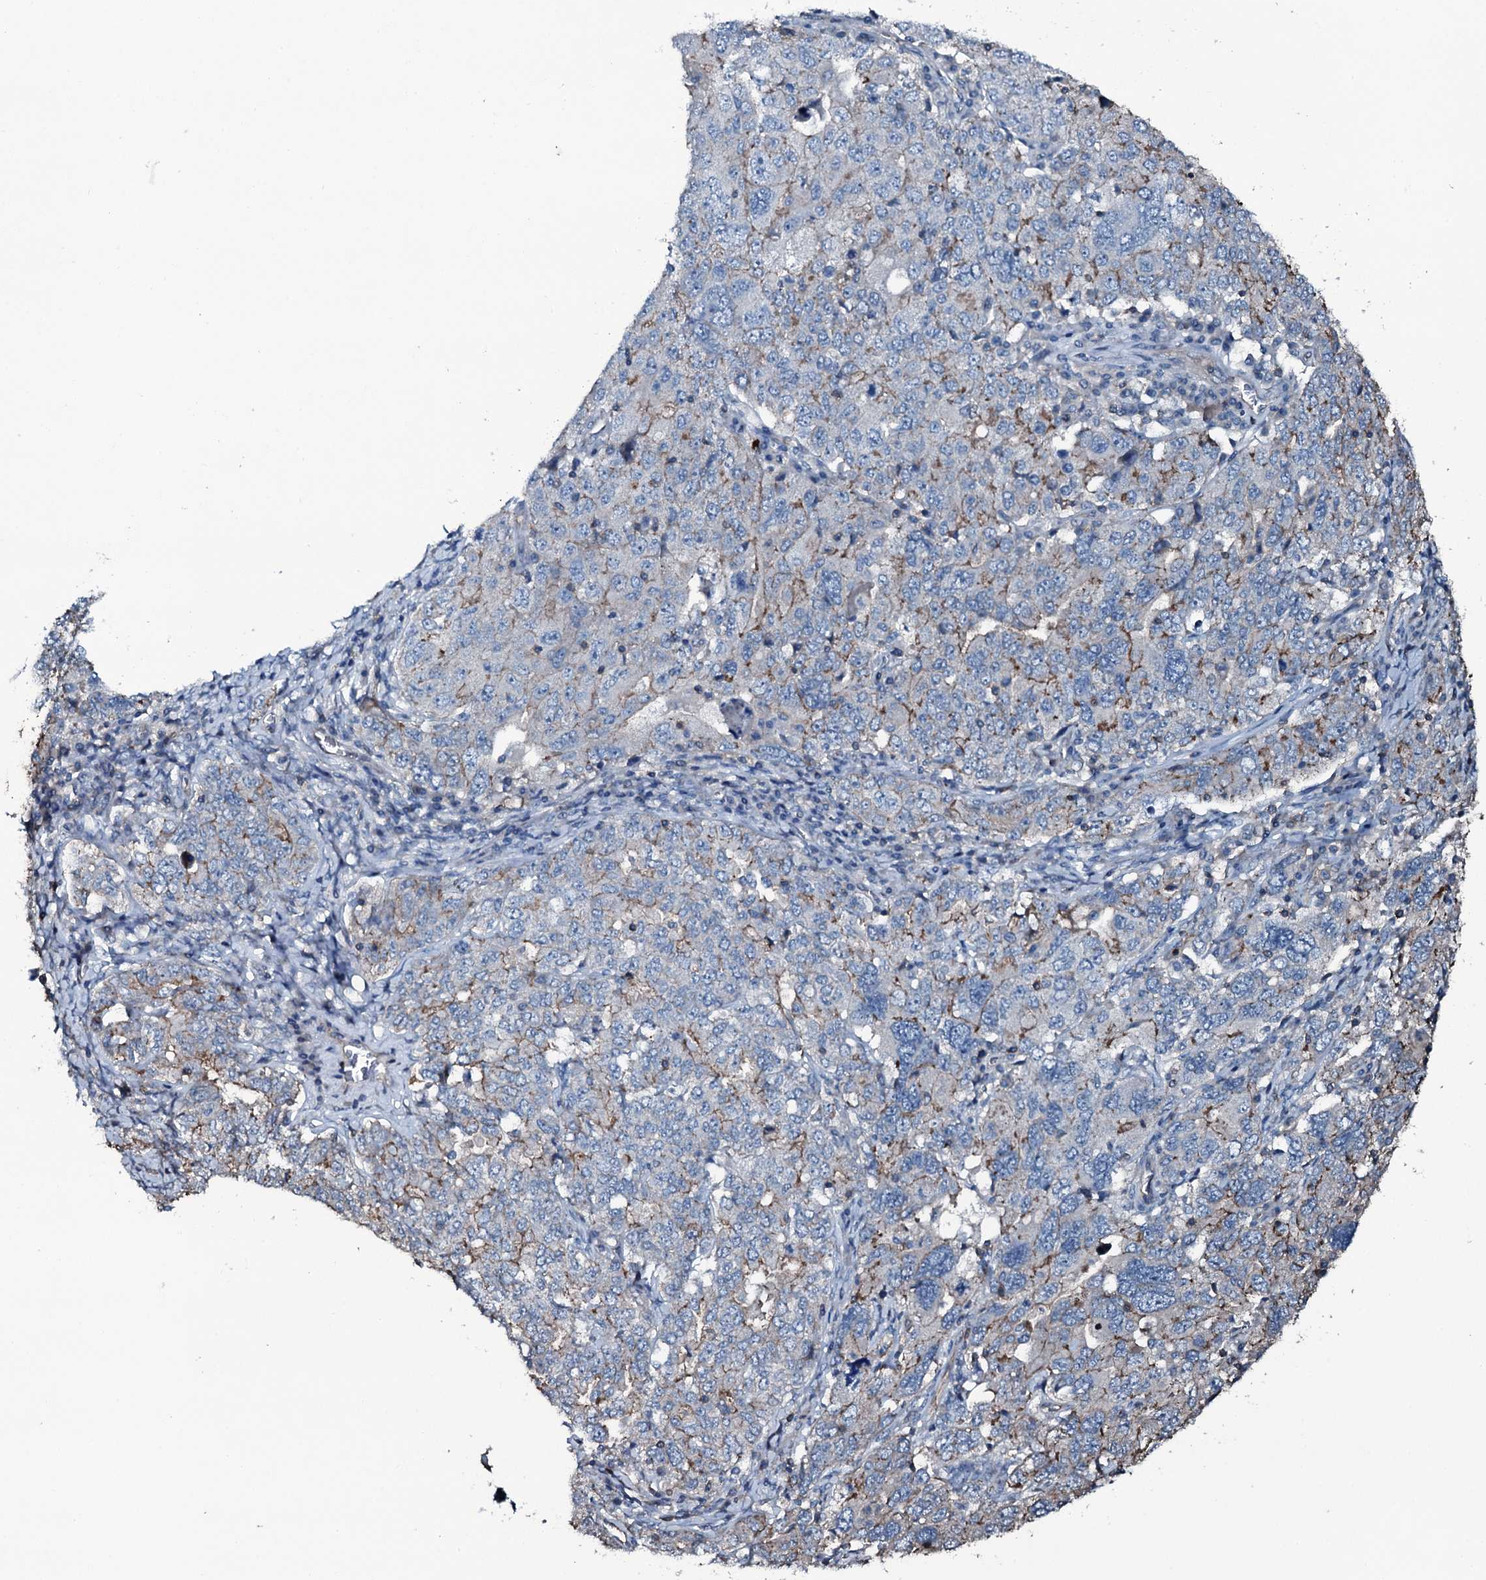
{"staining": {"intensity": "weak", "quantity": "<25%", "location": "cytoplasmic/membranous"}, "tissue": "ovarian cancer", "cell_type": "Tumor cells", "image_type": "cancer", "snomed": [{"axis": "morphology", "description": "Carcinoma, endometroid"}, {"axis": "topography", "description": "Ovary"}], "caption": "DAB immunohistochemical staining of endometroid carcinoma (ovarian) displays no significant expression in tumor cells.", "gene": "SLC25A38", "patient": {"sex": "female", "age": 62}}